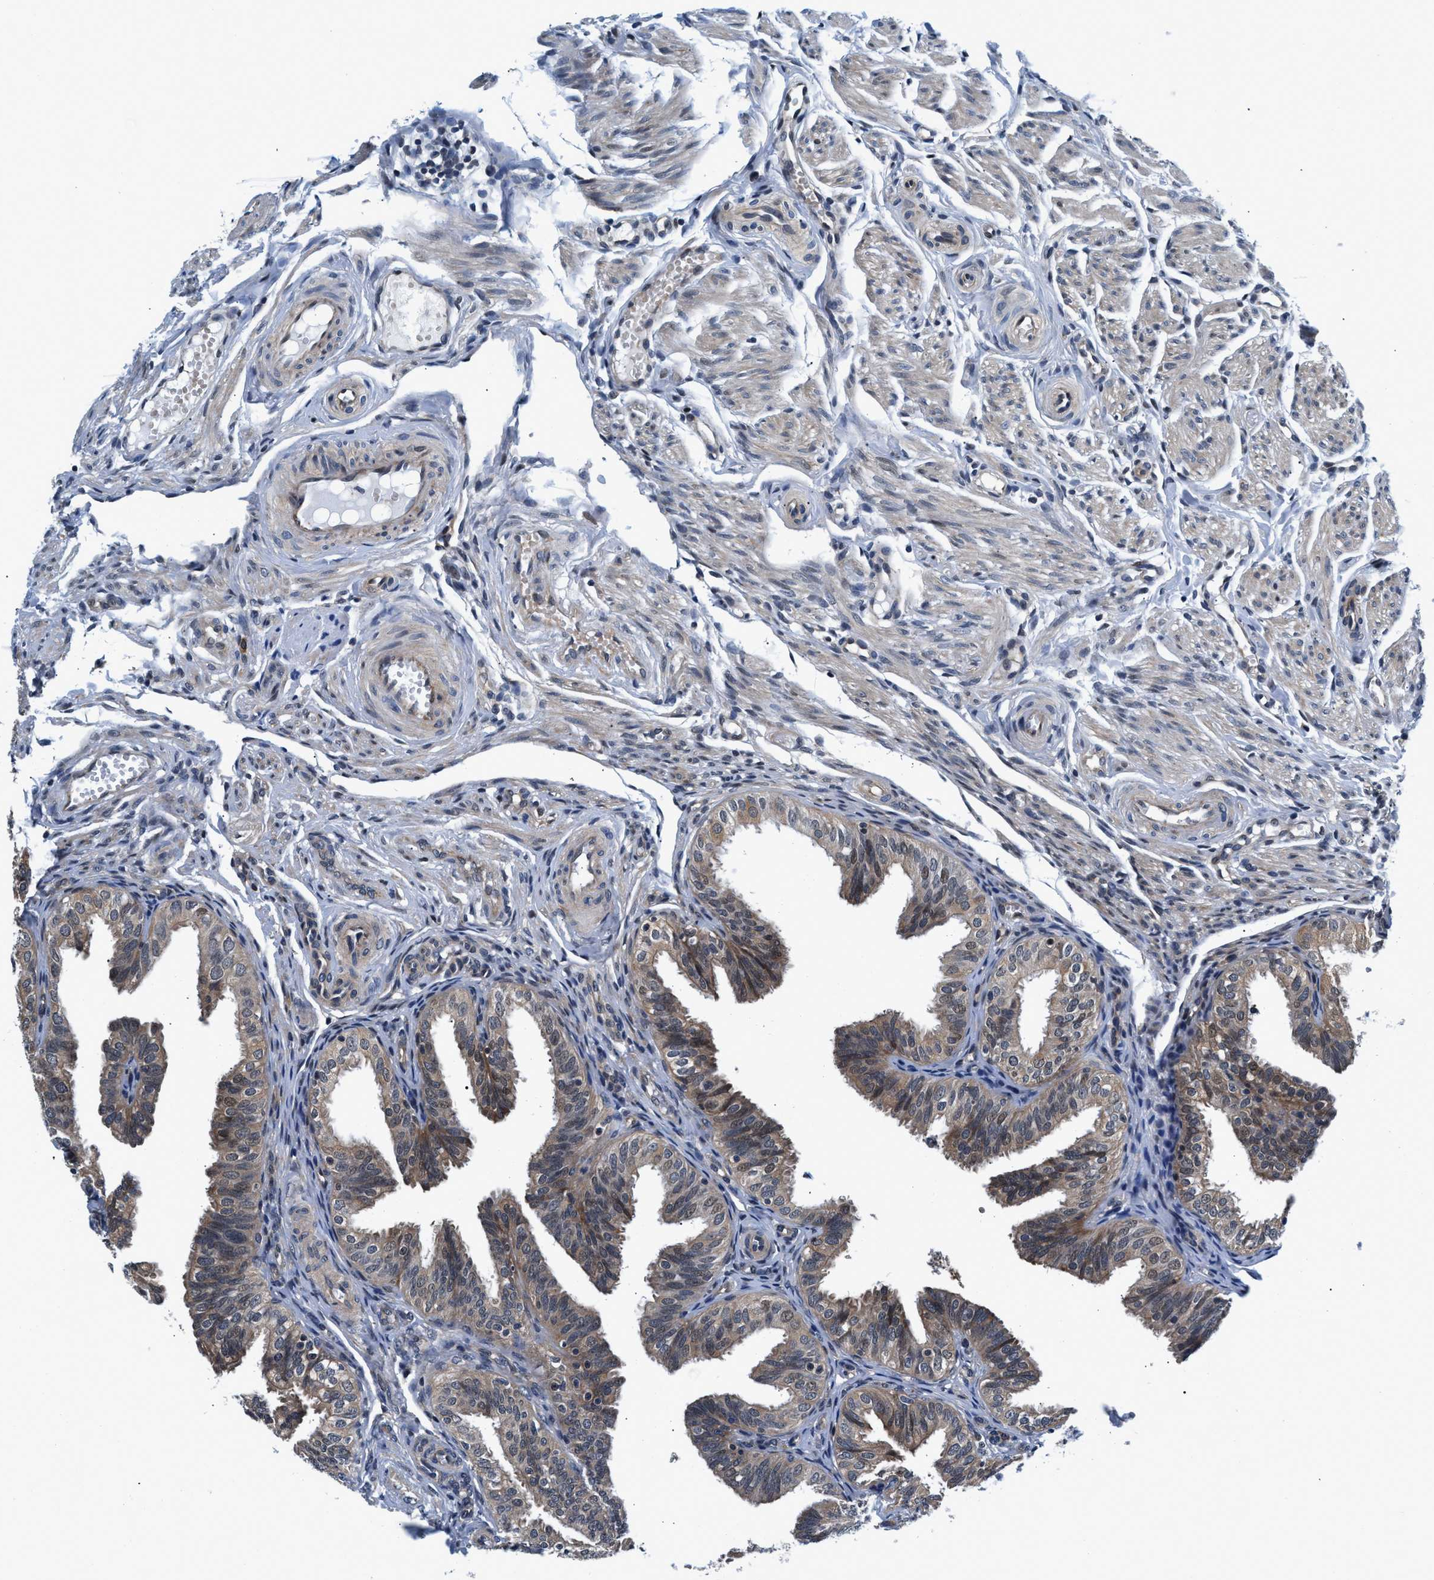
{"staining": {"intensity": "weak", "quantity": ">75%", "location": "cytoplasmic/membranous"}, "tissue": "fallopian tube", "cell_type": "Glandular cells", "image_type": "normal", "snomed": [{"axis": "morphology", "description": "Normal tissue, NOS"}, {"axis": "topography", "description": "Fallopian tube"}], "caption": "Glandular cells demonstrate low levels of weak cytoplasmic/membranous staining in about >75% of cells in benign human fallopian tube. (brown staining indicates protein expression, while blue staining denotes nuclei).", "gene": "PRPSAP2", "patient": {"sex": "female", "age": 35}}